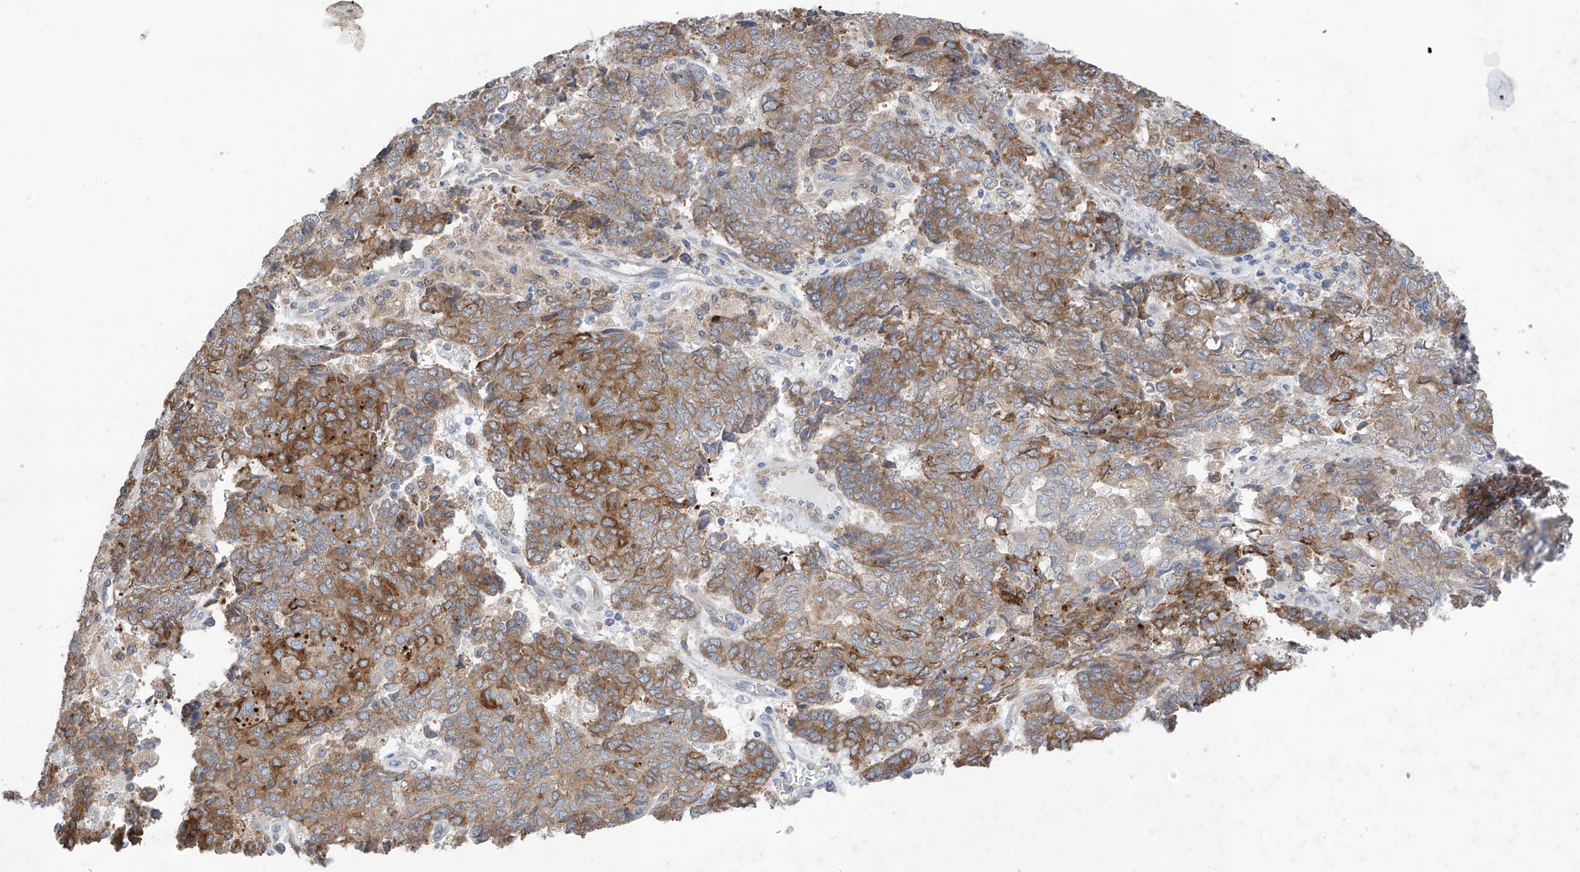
{"staining": {"intensity": "moderate", "quantity": ">75%", "location": "cytoplasmic/membranous"}, "tissue": "endometrial cancer", "cell_type": "Tumor cells", "image_type": "cancer", "snomed": [{"axis": "morphology", "description": "Adenocarcinoma, NOS"}, {"axis": "topography", "description": "Endometrium"}], "caption": "Tumor cells demonstrate medium levels of moderate cytoplasmic/membranous positivity in about >75% of cells in adenocarcinoma (endometrial).", "gene": "REC8", "patient": {"sex": "female", "age": 80}}